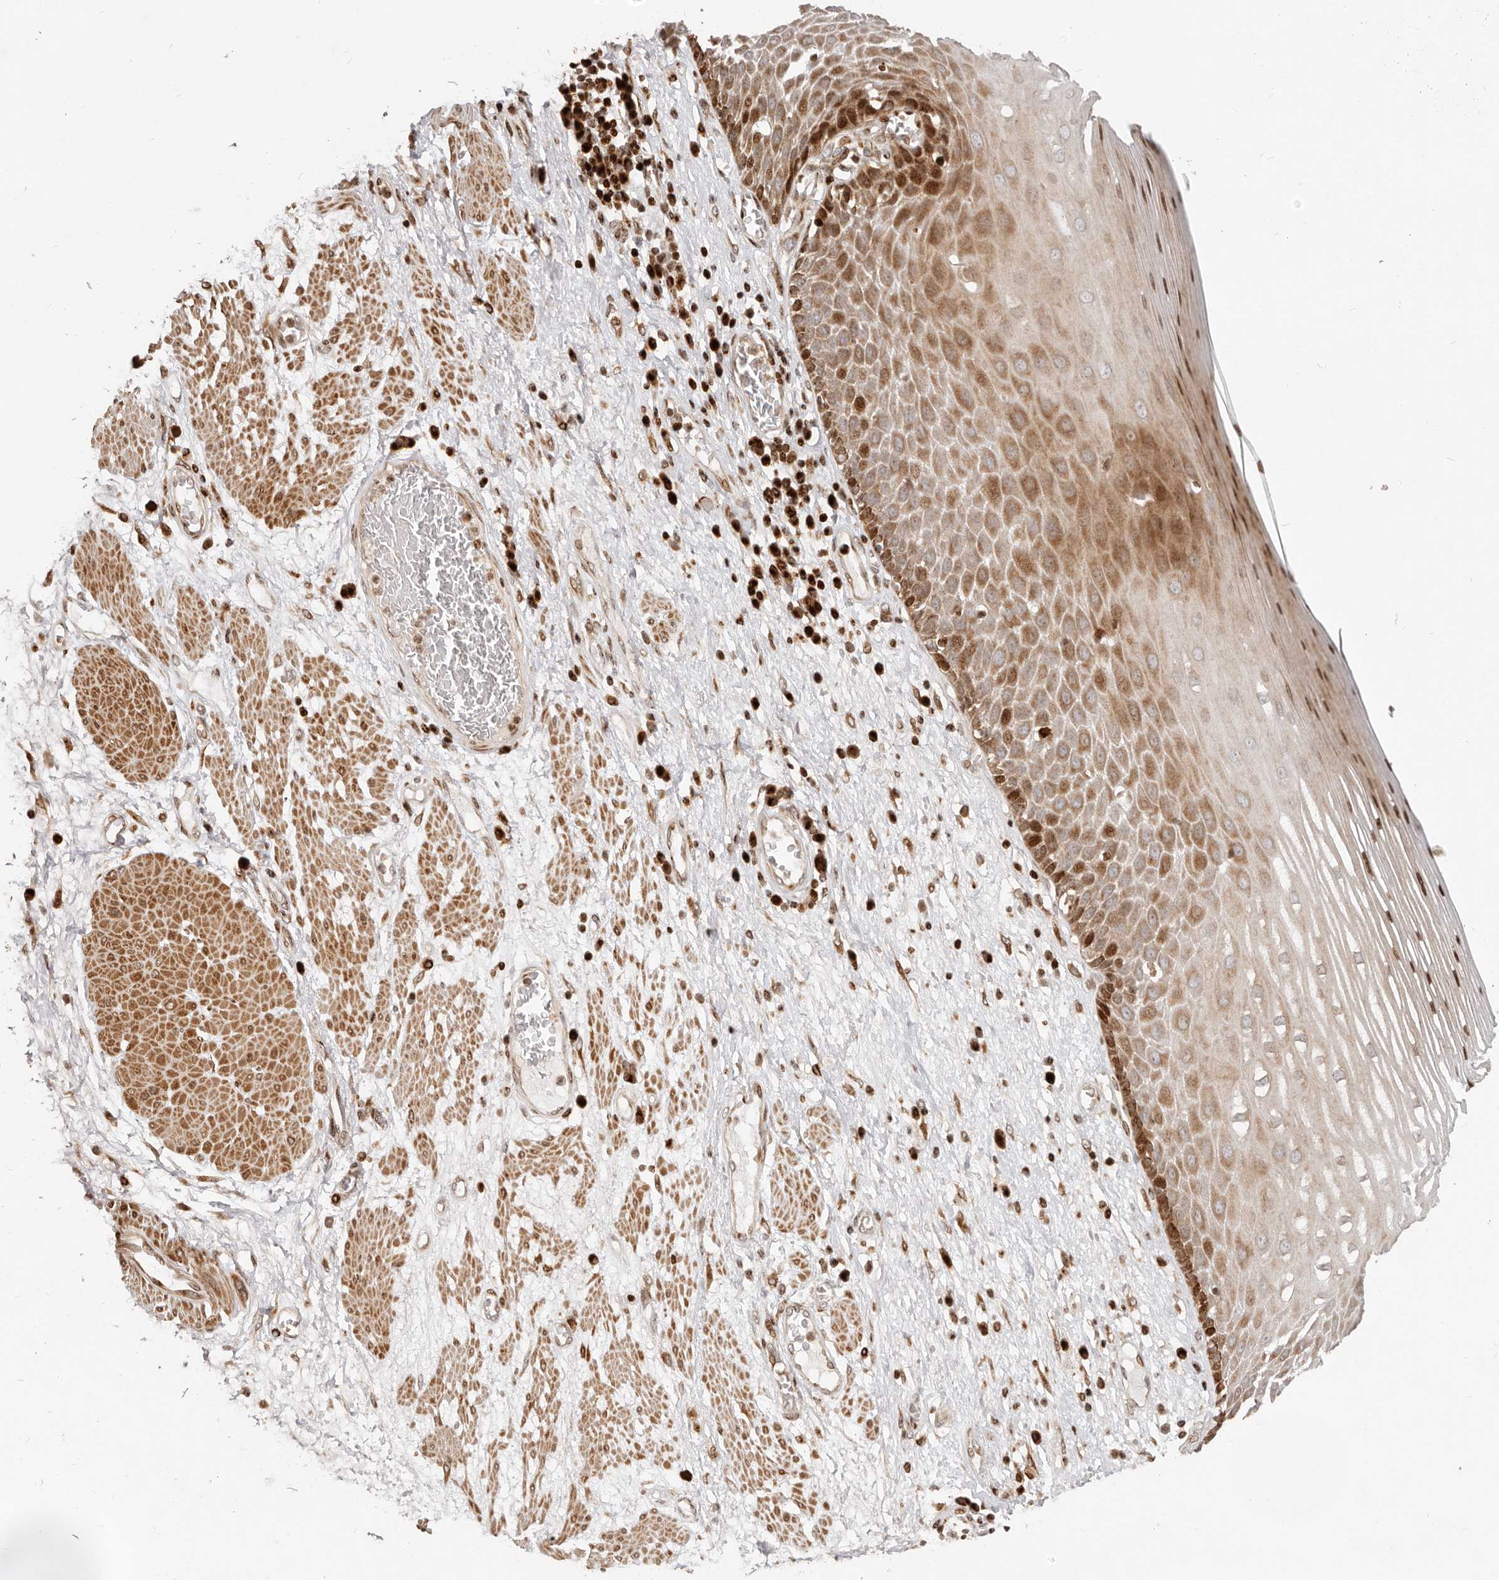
{"staining": {"intensity": "strong", "quantity": "<25%", "location": "cytoplasmic/membranous,nuclear"}, "tissue": "esophagus", "cell_type": "Squamous epithelial cells", "image_type": "normal", "snomed": [{"axis": "morphology", "description": "Normal tissue, NOS"}, {"axis": "morphology", "description": "Adenocarcinoma, NOS"}, {"axis": "topography", "description": "Esophagus"}], "caption": "Immunohistochemistry (IHC) photomicrograph of unremarkable esophagus: human esophagus stained using immunohistochemistry demonstrates medium levels of strong protein expression localized specifically in the cytoplasmic/membranous,nuclear of squamous epithelial cells, appearing as a cytoplasmic/membranous,nuclear brown color.", "gene": "TRIM4", "patient": {"sex": "male", "age": 62}}